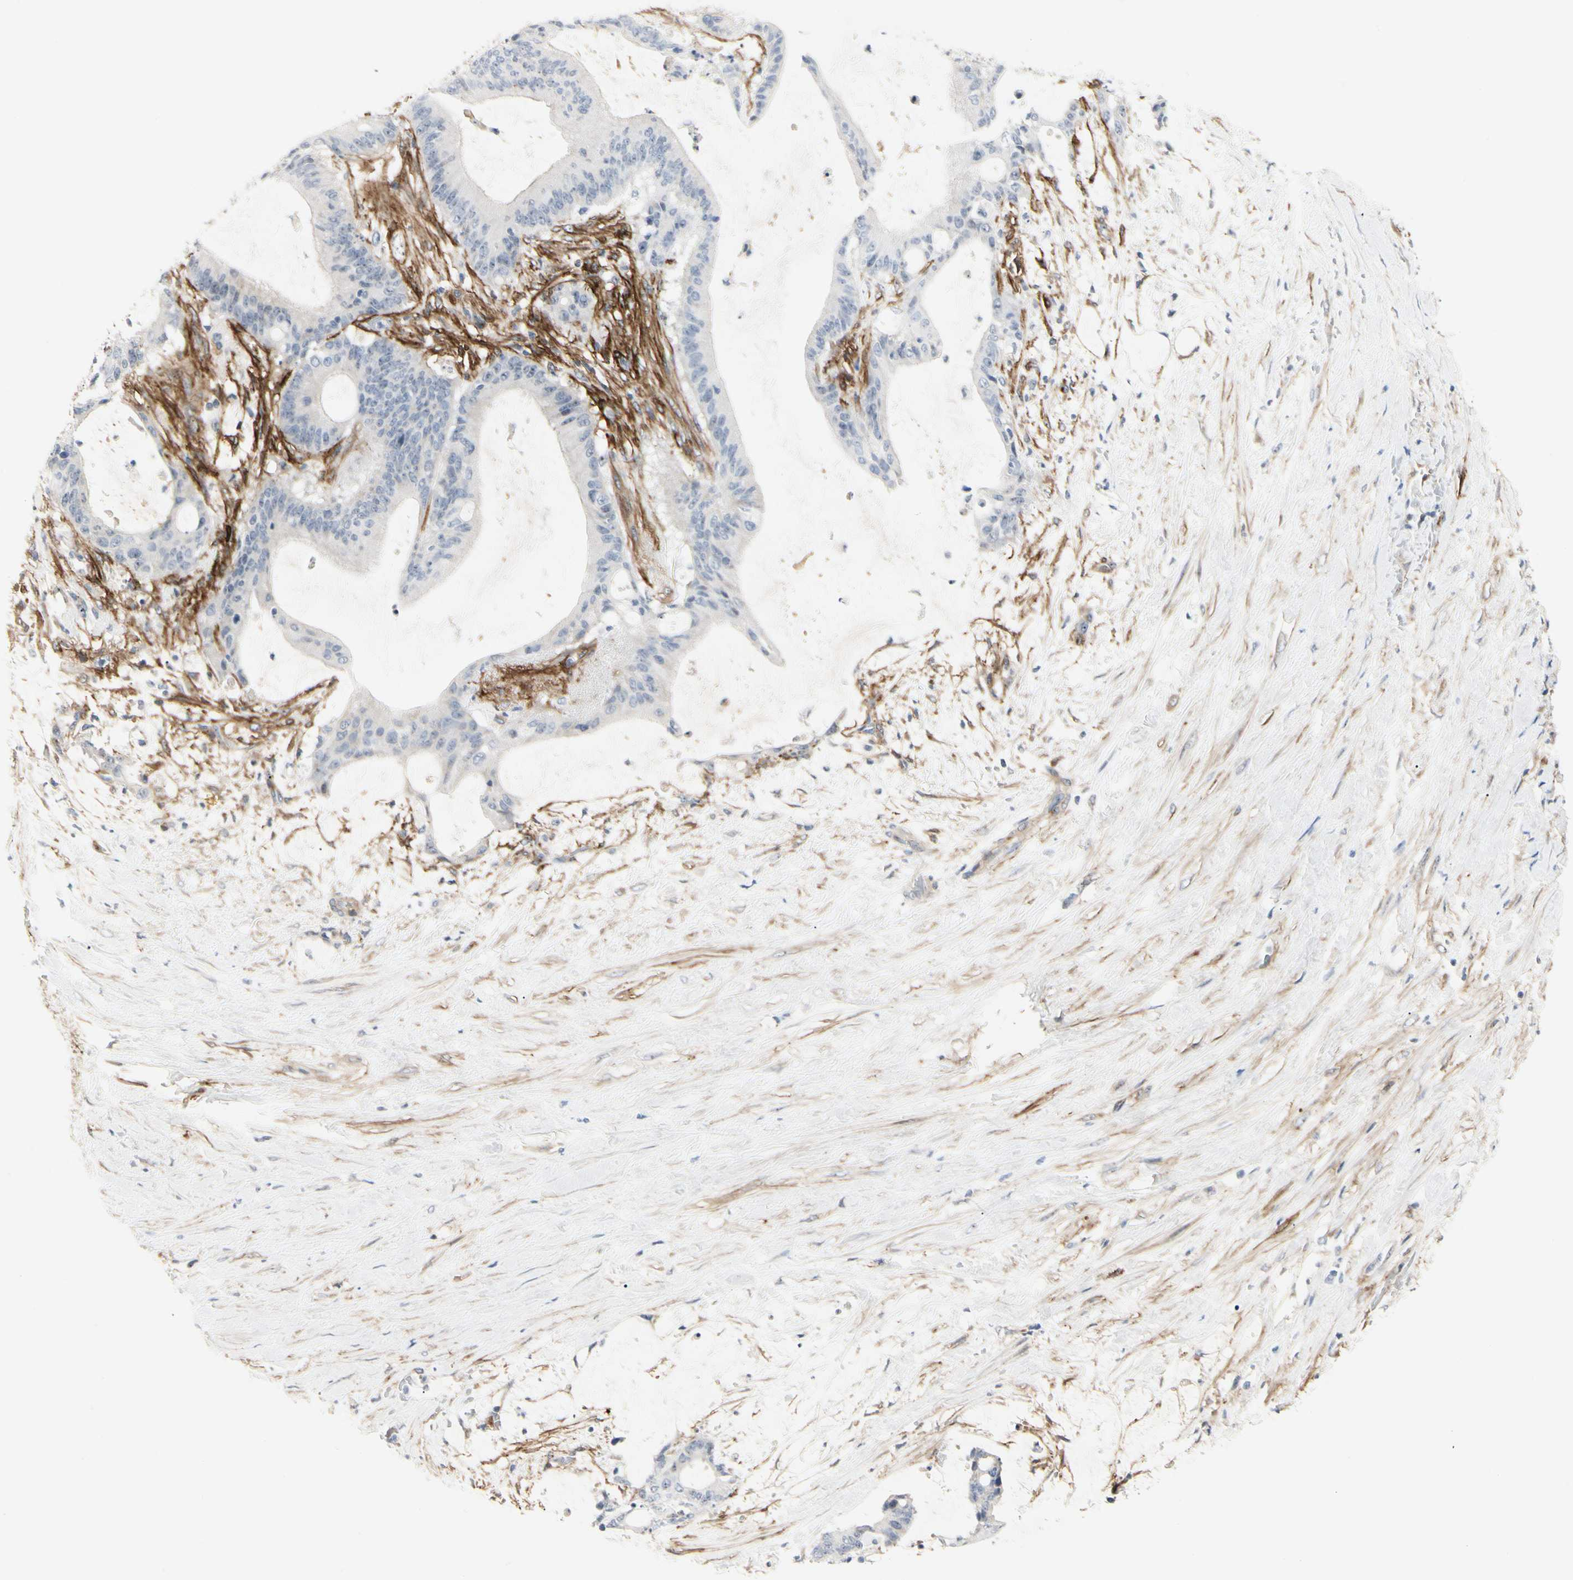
{"staining": {"intensity": "negative", "quantity": "none", "location": "none"}, "tissue": "liver cancer", "cell_type": "Tumor cells", "image_type": "cancer", "snomed": [{"axis": "morphology", "description": "Cholangiocarcinoma"}, {"axis": "topography", "description": "Liver"}], "caption": "Immunohistochemistry photomicrograph of liver cancer (cholangiocarcinoma) stained for a protein (brown), which reveals no staining in tumor cells.", "gene": "GGT5", "patient": {"sex": "female", "age": 73}}